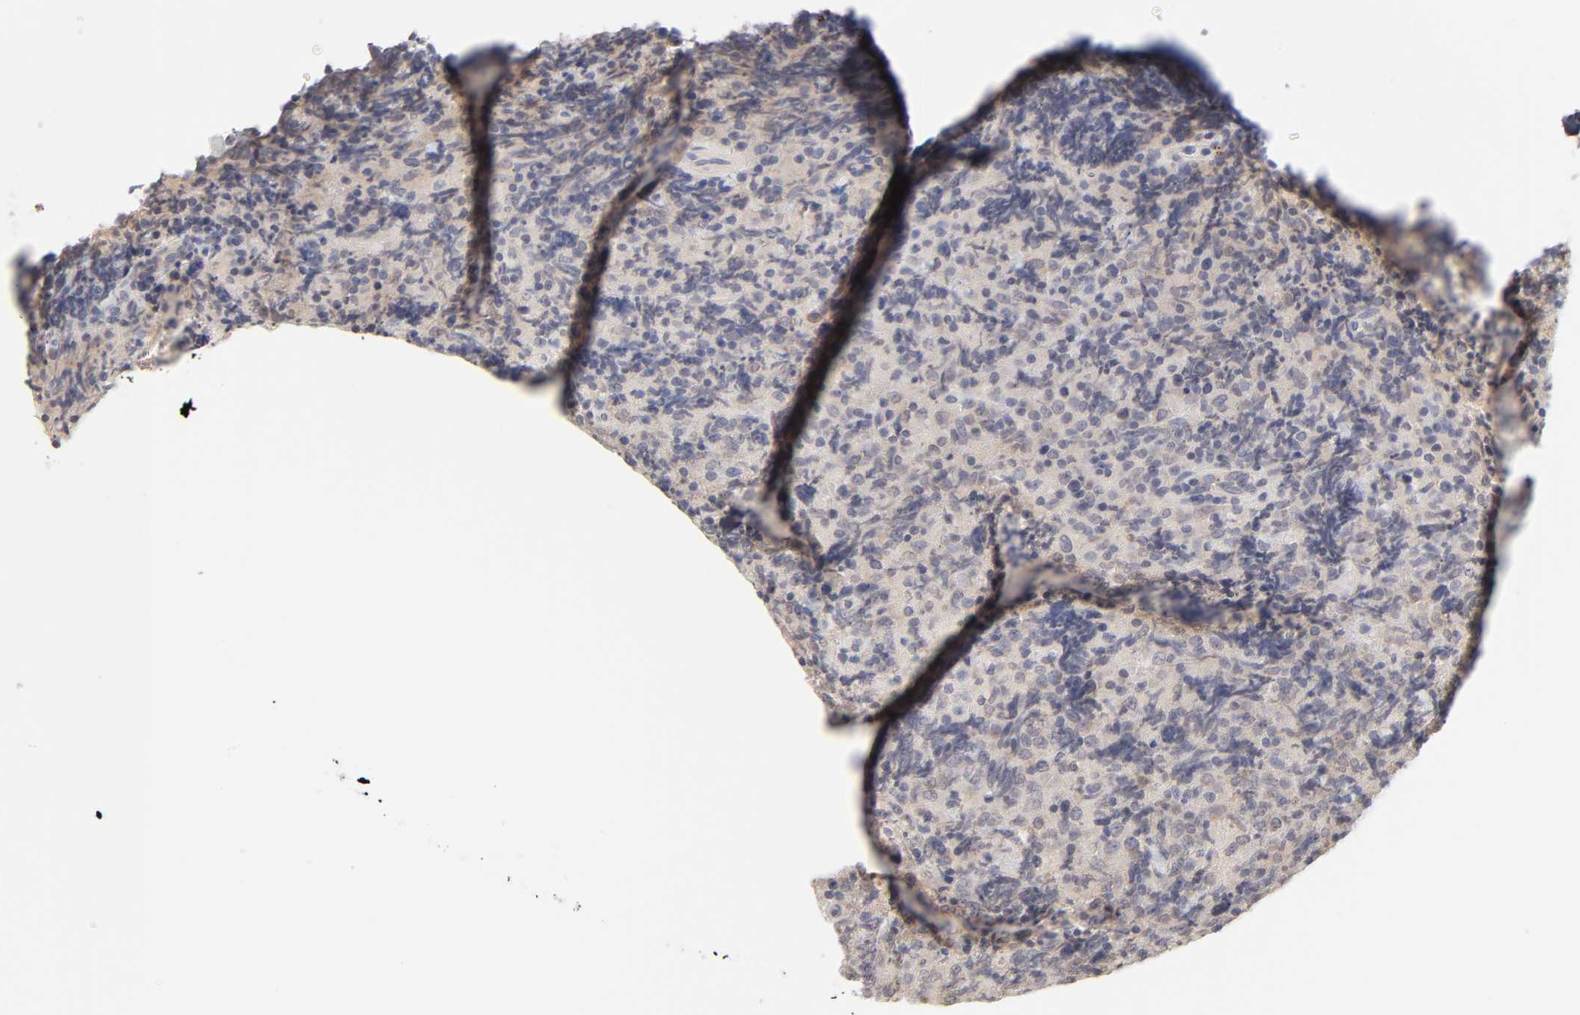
{"staining": {"intensity": "weak", "quantity": "25%-75%", "location": "cytoplasmic/membranous"}, "tissue": "lymphoma", "cell_type": "Tumor cells", "image_type": "cancer", "snomed": [{"axis": "morphology", "description": "Malignant lymphoma, non-Hodgkin's type, High grade"}, {"axis": "topography", "description": "Tonsil"}], "caption": "Malignant lymphoma, non-Hodgkin's type (high-grade) tissue reveals weak cytoplasmic/membranous expression in approximately 25%-75% of tumor cells (Stains: DAB in brown, nuclei in blue, Microscopy: brightfield microscopy at high magnification).", "gene": "CYP4B1", "patient": {"sex": "female", "age": 36}}